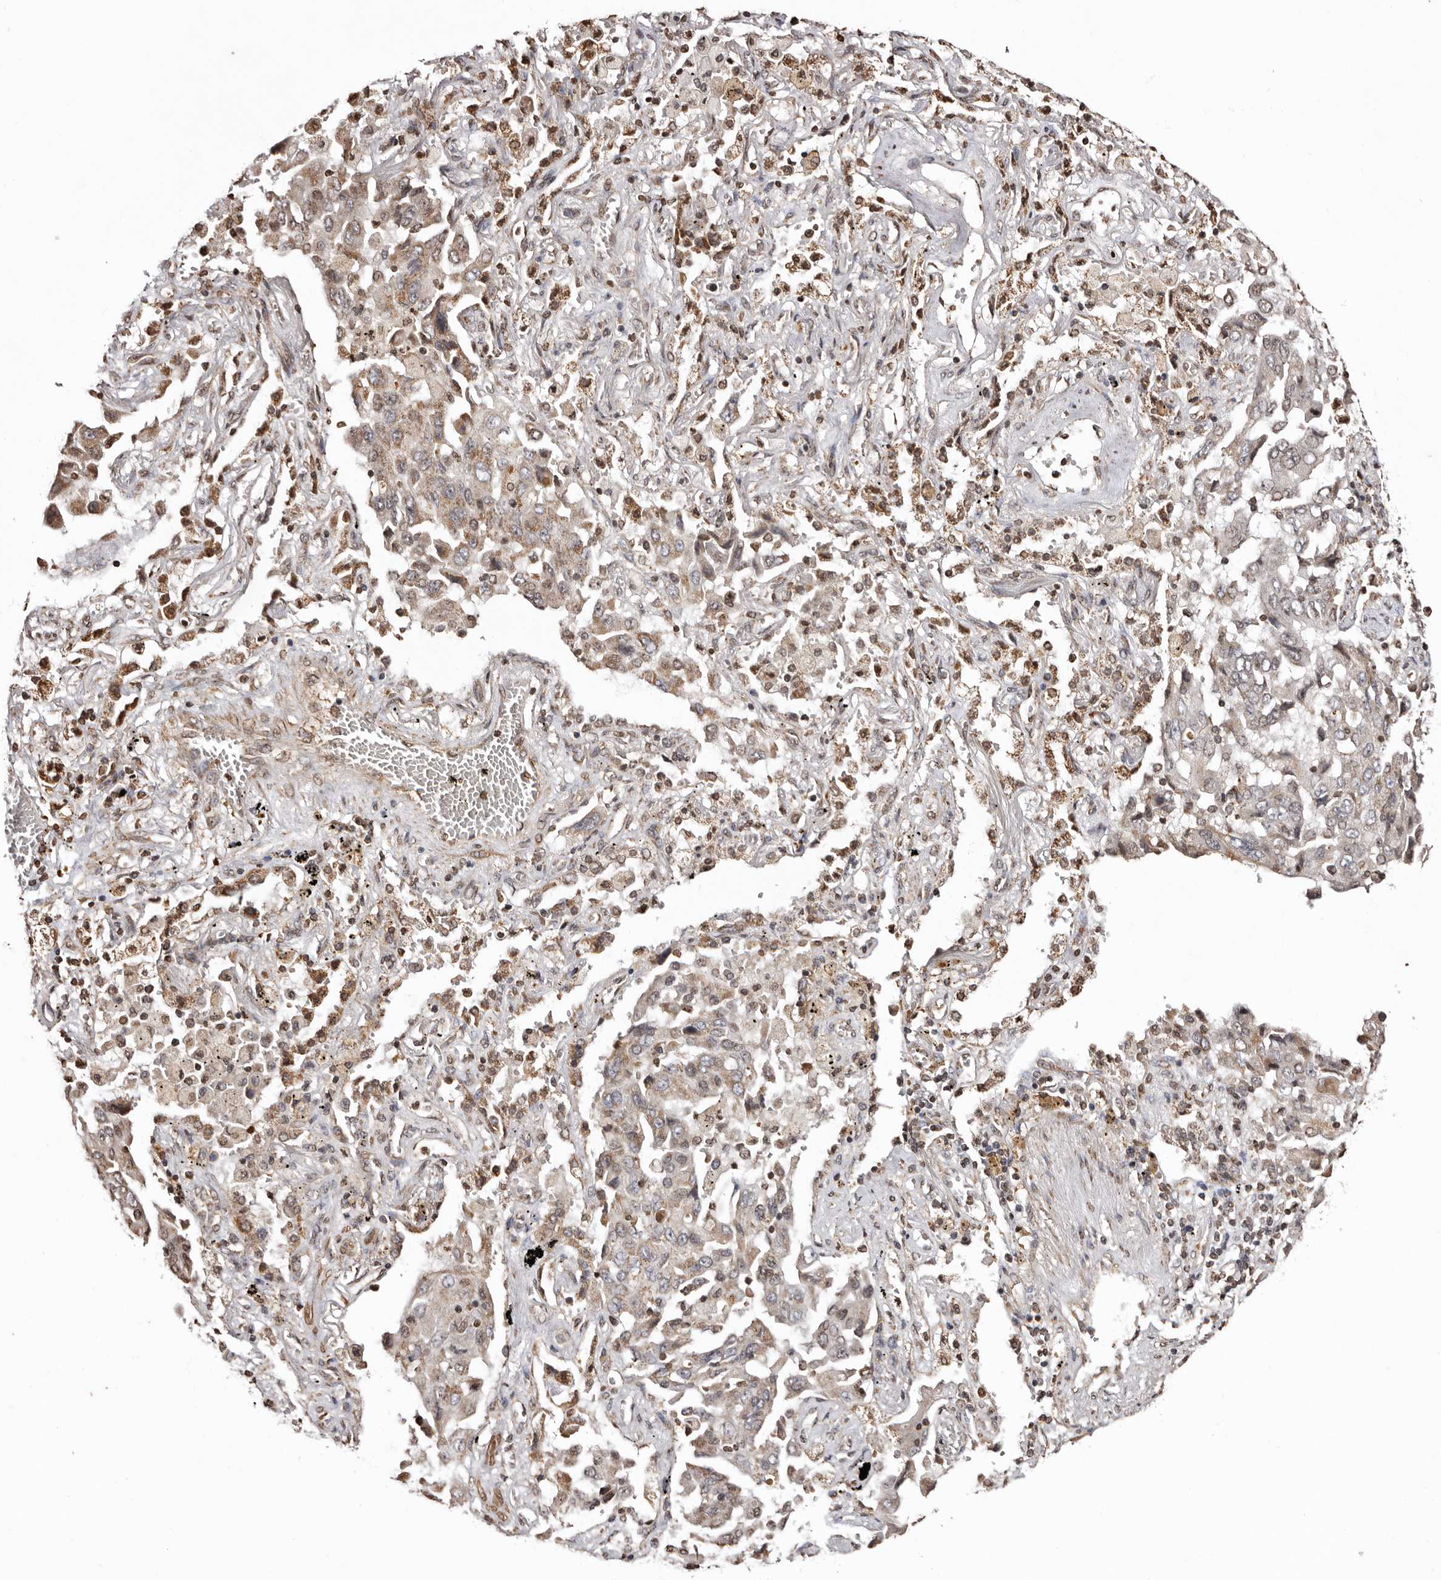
{"staining": {"intensity": "weak", "quantity": "25%-75%", "location": "cytoplasmic/membranous"}, "tissue": "lung cancer", "cell_type": "Tumor cells", "image_type": "cancer", "snomed": [{"axis": "morphology", "description": "Adenocarcinoma, NOS"}, {"axis": "topography", "description": "Lung"}], "caption": "There is low levels of weak cytoplasmic/membranous staining in tumor cells of adenocarcinoma (lung), as demonstrated by immunohistochemical staining (brown color).", "gene": "CCDC190", "patient": {"sex": "female", "age": 65}}